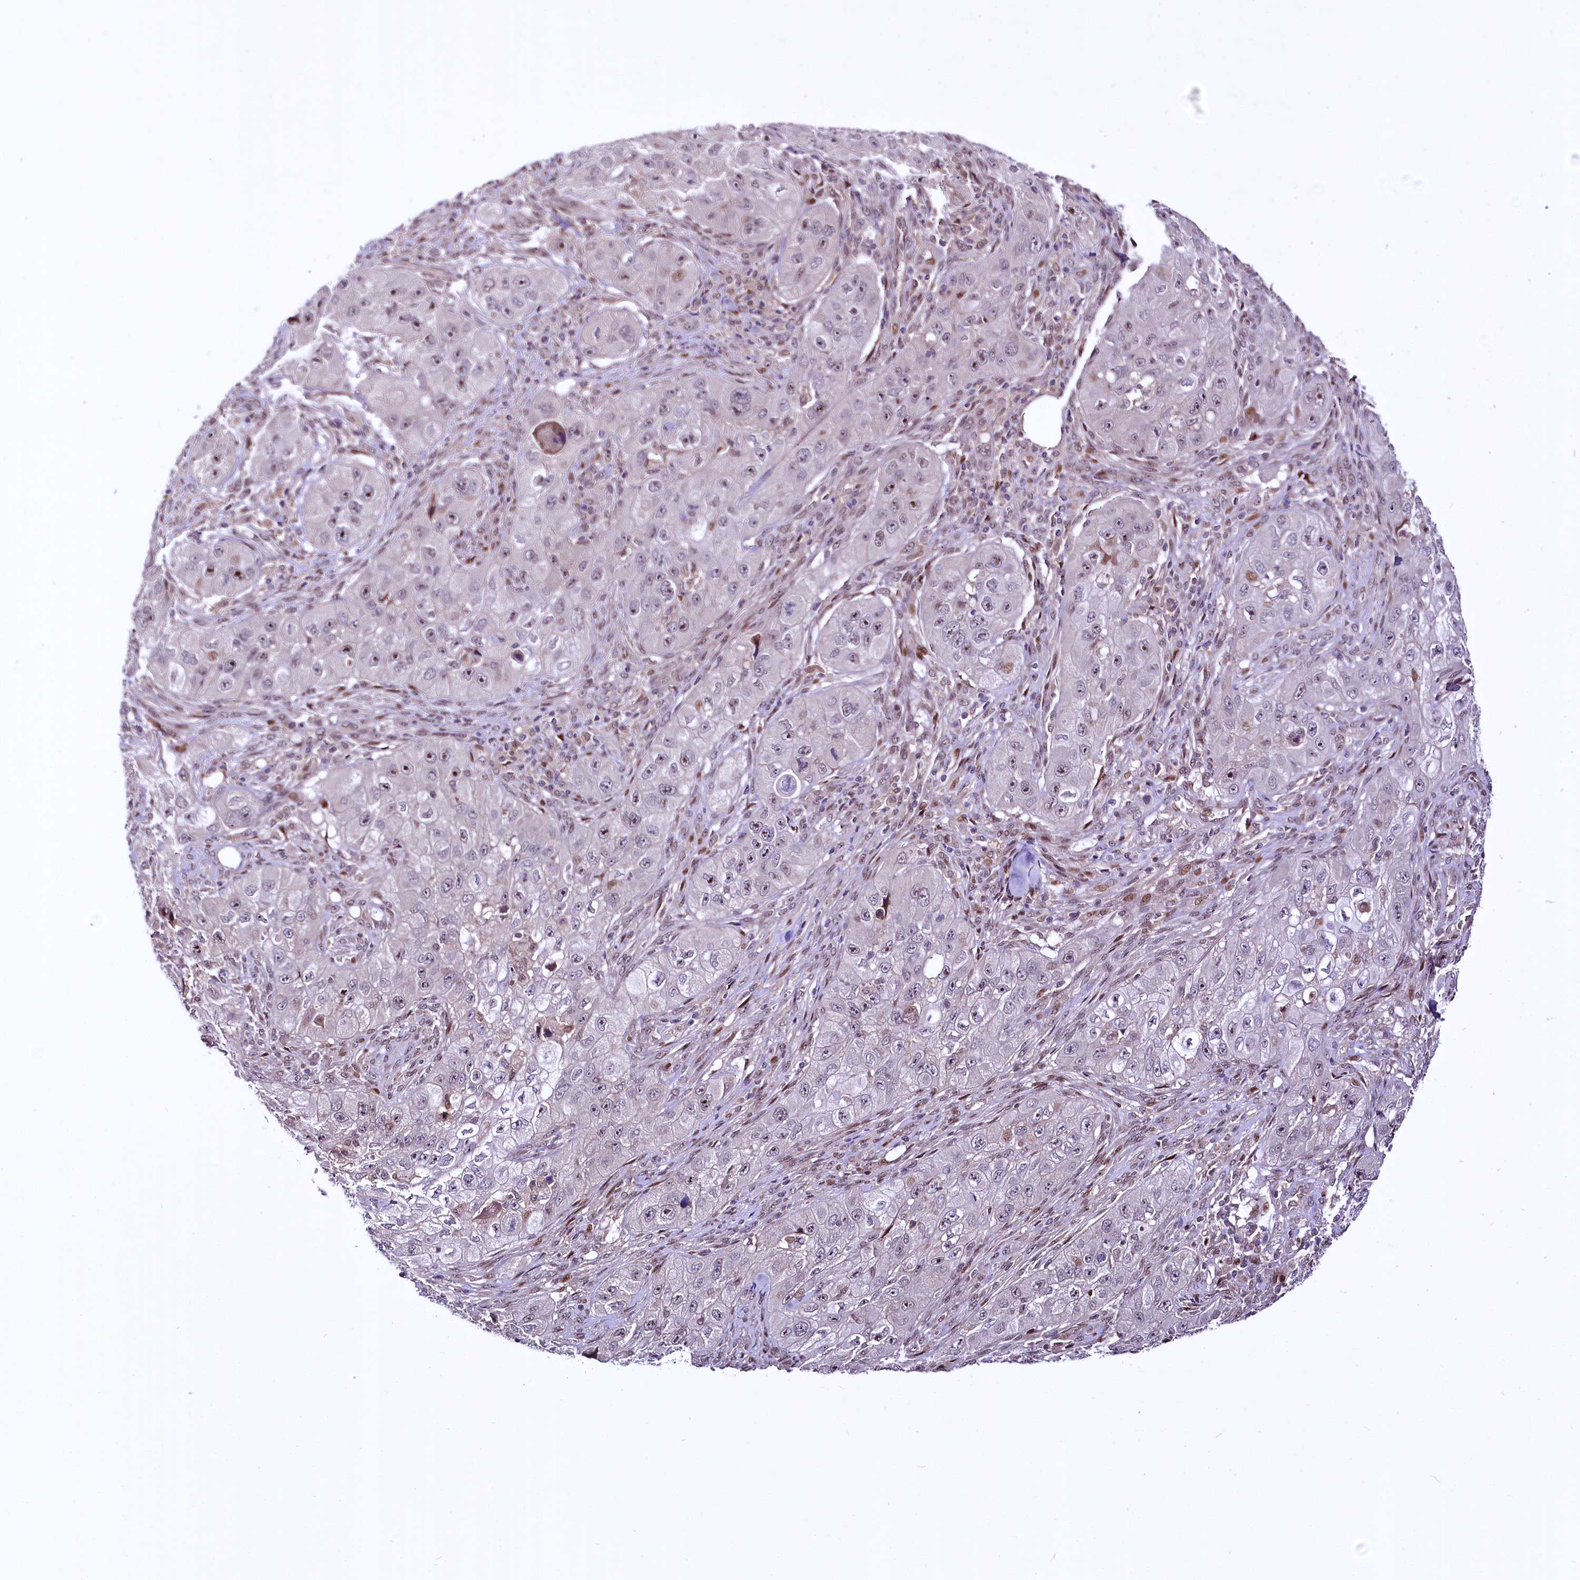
{"staining": {"intensity": "moderate", "quantity": "<25%", "location": "nuclear"}, "tissue": "skin cancer", "cell_type": "Tumor cells", "image_type": "cancer", "snomed": [{"axis": "morphology", "description": "Squamous cell carcinoma, NOS"}, {"axis": "topography", "description": "Skin"}, {"axis": "topography", "description": "Subcutis"}], "caption": "Skin squamous cell carcinoma tissue demonstrates moderate nuclear expression in approximately <25% of tumor cells", "gene": "N4BP2L1", "patient": {"sex": "male", "age": 73}}